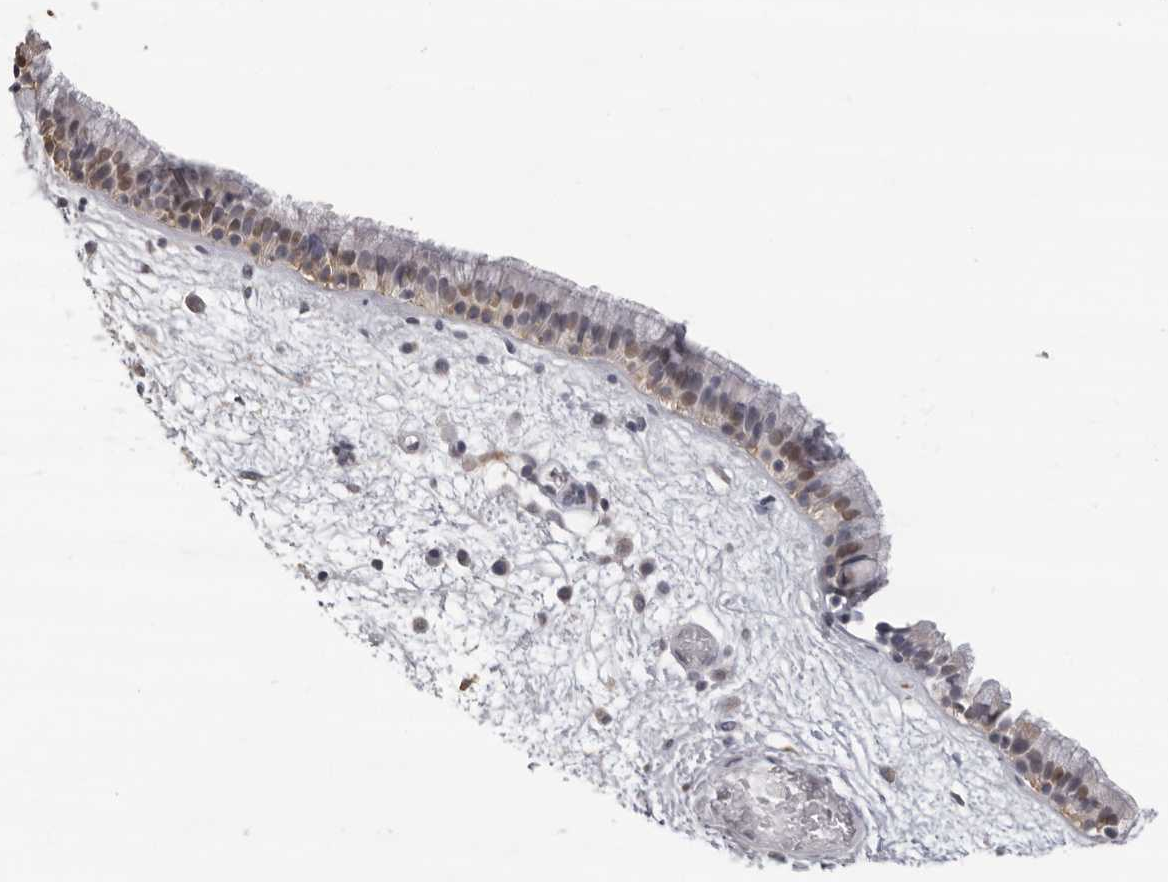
{"staining": {"intensity": "weak", "quantity": "<25%", "location": "cytoplasmic/membranous,nuclear"}, "tissue": "nasopharynx", "cell_type": "Respiratory epithelial cells", "image_type": "normal", "snomed": [{"axis": "morphology", "description": "Normal tissue, NOS"}, {"axis": "morphology", "description": "Inflammation, NOS"}, {"axis": "topography", "description": "Nasopharynx"}], "caption": "This histopathology image is of unremarkable nasopharynx stained with immunohistochemistry to label a protein in brown with the nuclei are counter-stained blue. There is no staining in respiratory epithelial cells.", "gene": "IL31", "patient": {"sex": "male", "age": 48}}